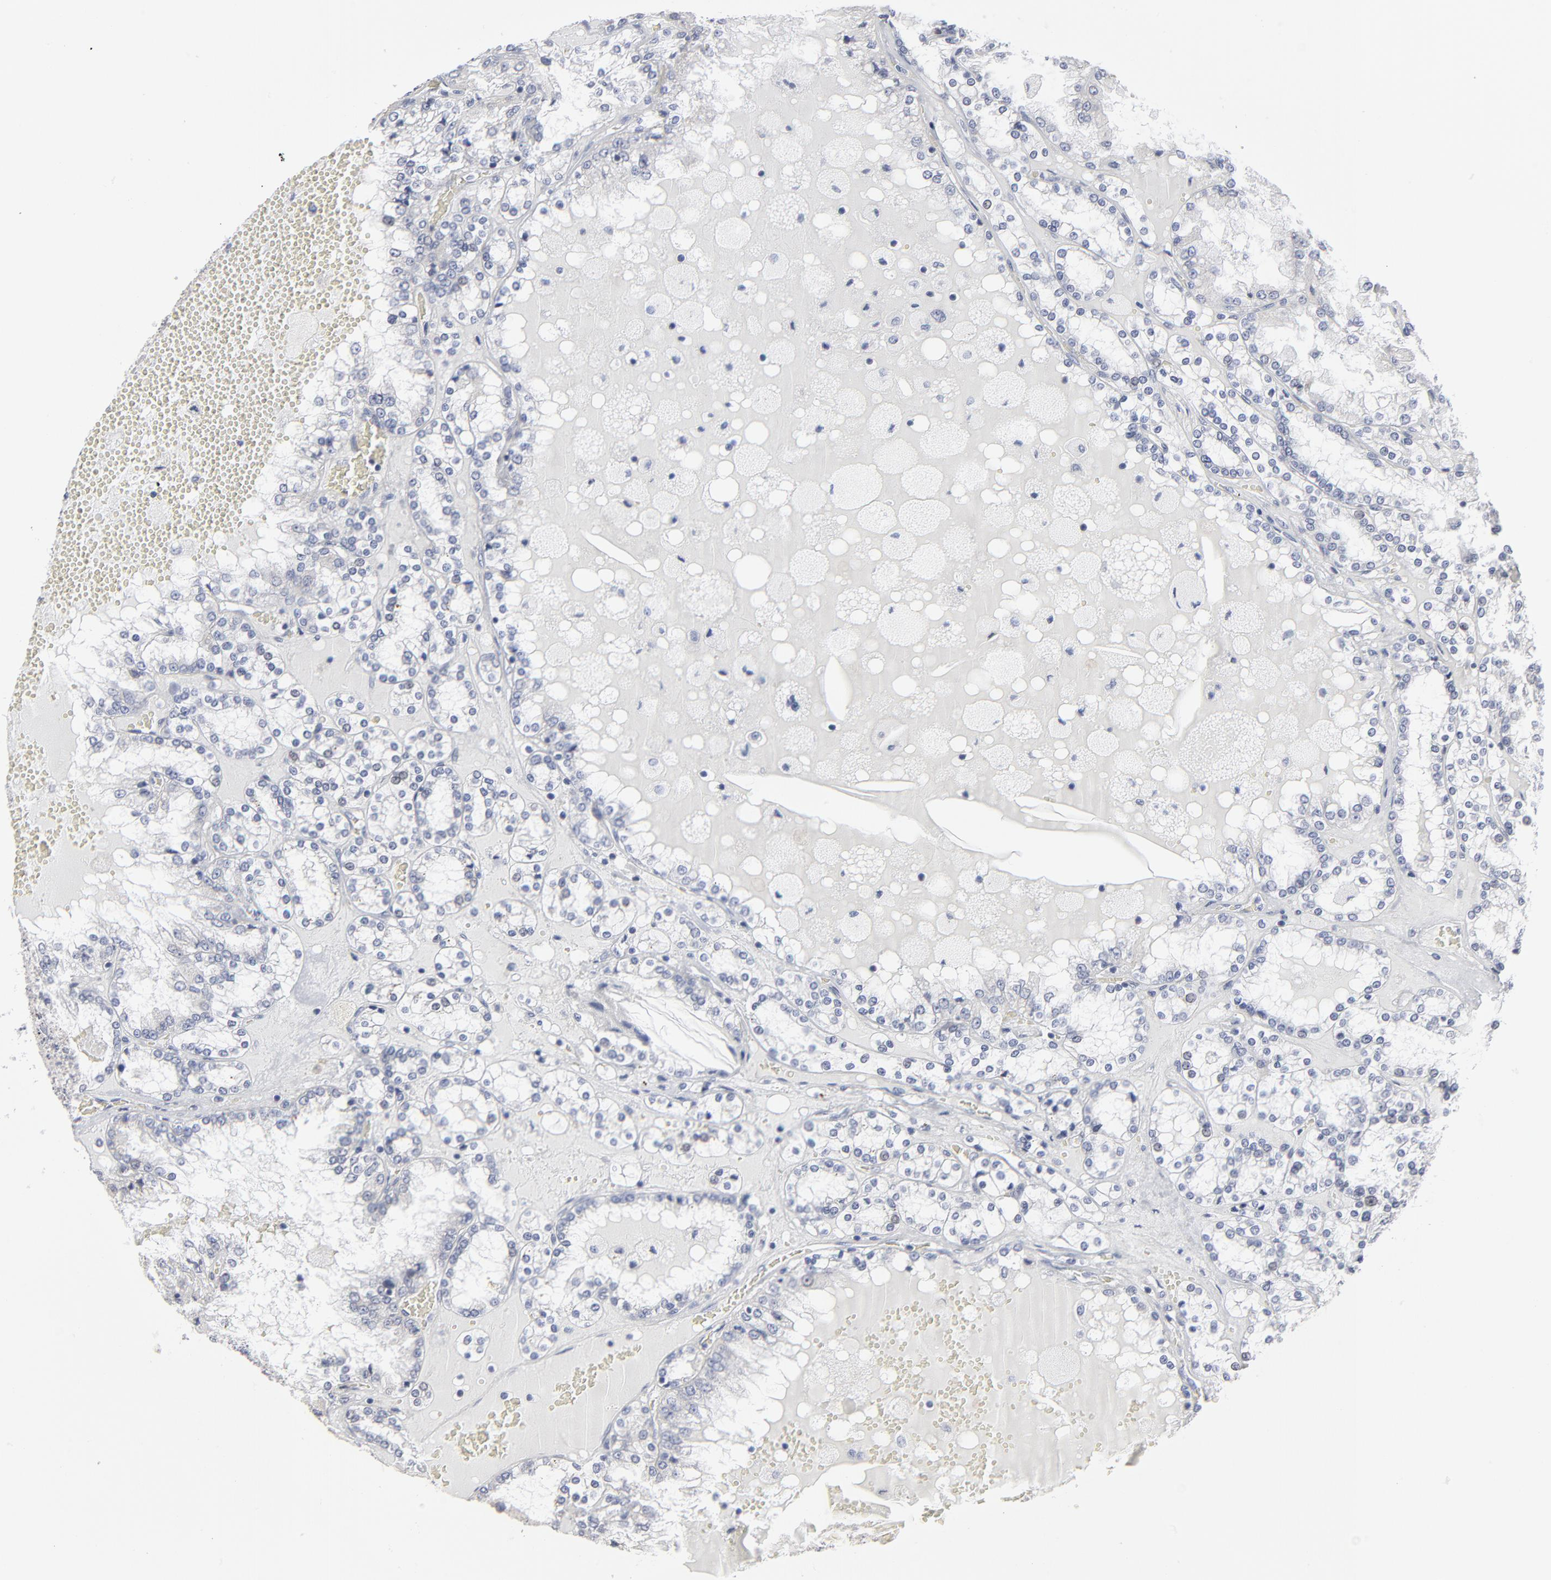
{"staining": {"intensity": "negative", "quantity": "none", "location": "none"}, "tissue": "renal cancer", "cell_type": "Tumor cells", "image_type": "cancer", "snomed": [{"axis": "morphology", "description": "Adenocarcinoma, NOS"}, {"axis": "topography", "description": "Kidney"}], "caption": "This is an immunohistochemistry image of renal cancer (adenocarcinoma). There is no staining in tumor cells.", "gene": "SYNE2", "patient": {"sex": "female", "age": 56}}